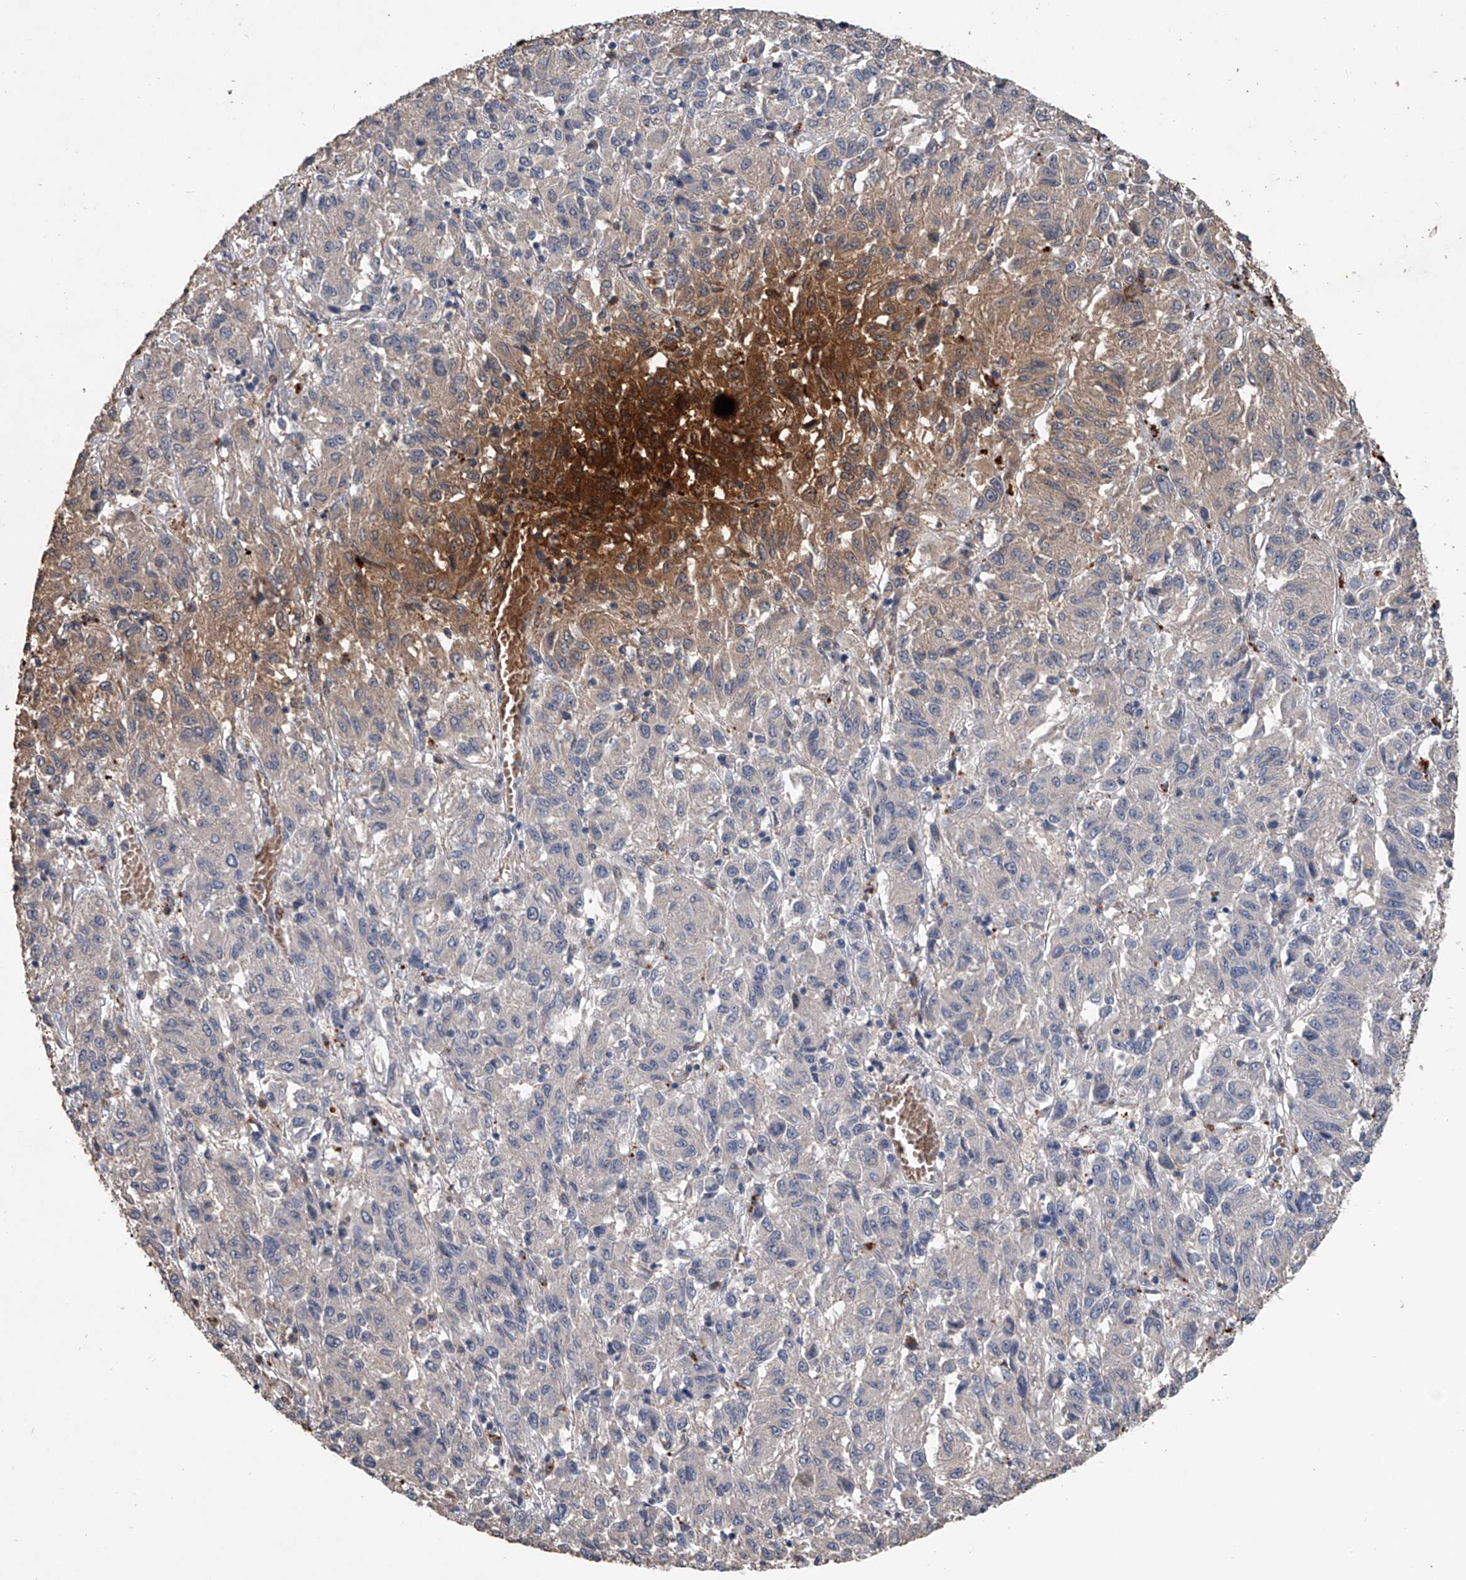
{"staining": {"intensity": "moderate", "quantity": "<25%", "location": "cytoplasmic/membranous"}, "tissue": "melanoma", "cell_type": "Tumor cells", "image_type": "cancer", "snomed": [{"axis": "morphology", "description": "Malignant melanoma, Metastatic site"}, {"axis": "topography", "description": "Lung"}], "caption": "Immunohistochemical staining of human melanoma displays low levels of moderate cytoplasmic/membranous positivity in about <25% of tumor cells.", "gene": "DOCK9", "patient": {"sex": "male", "age": 64}}